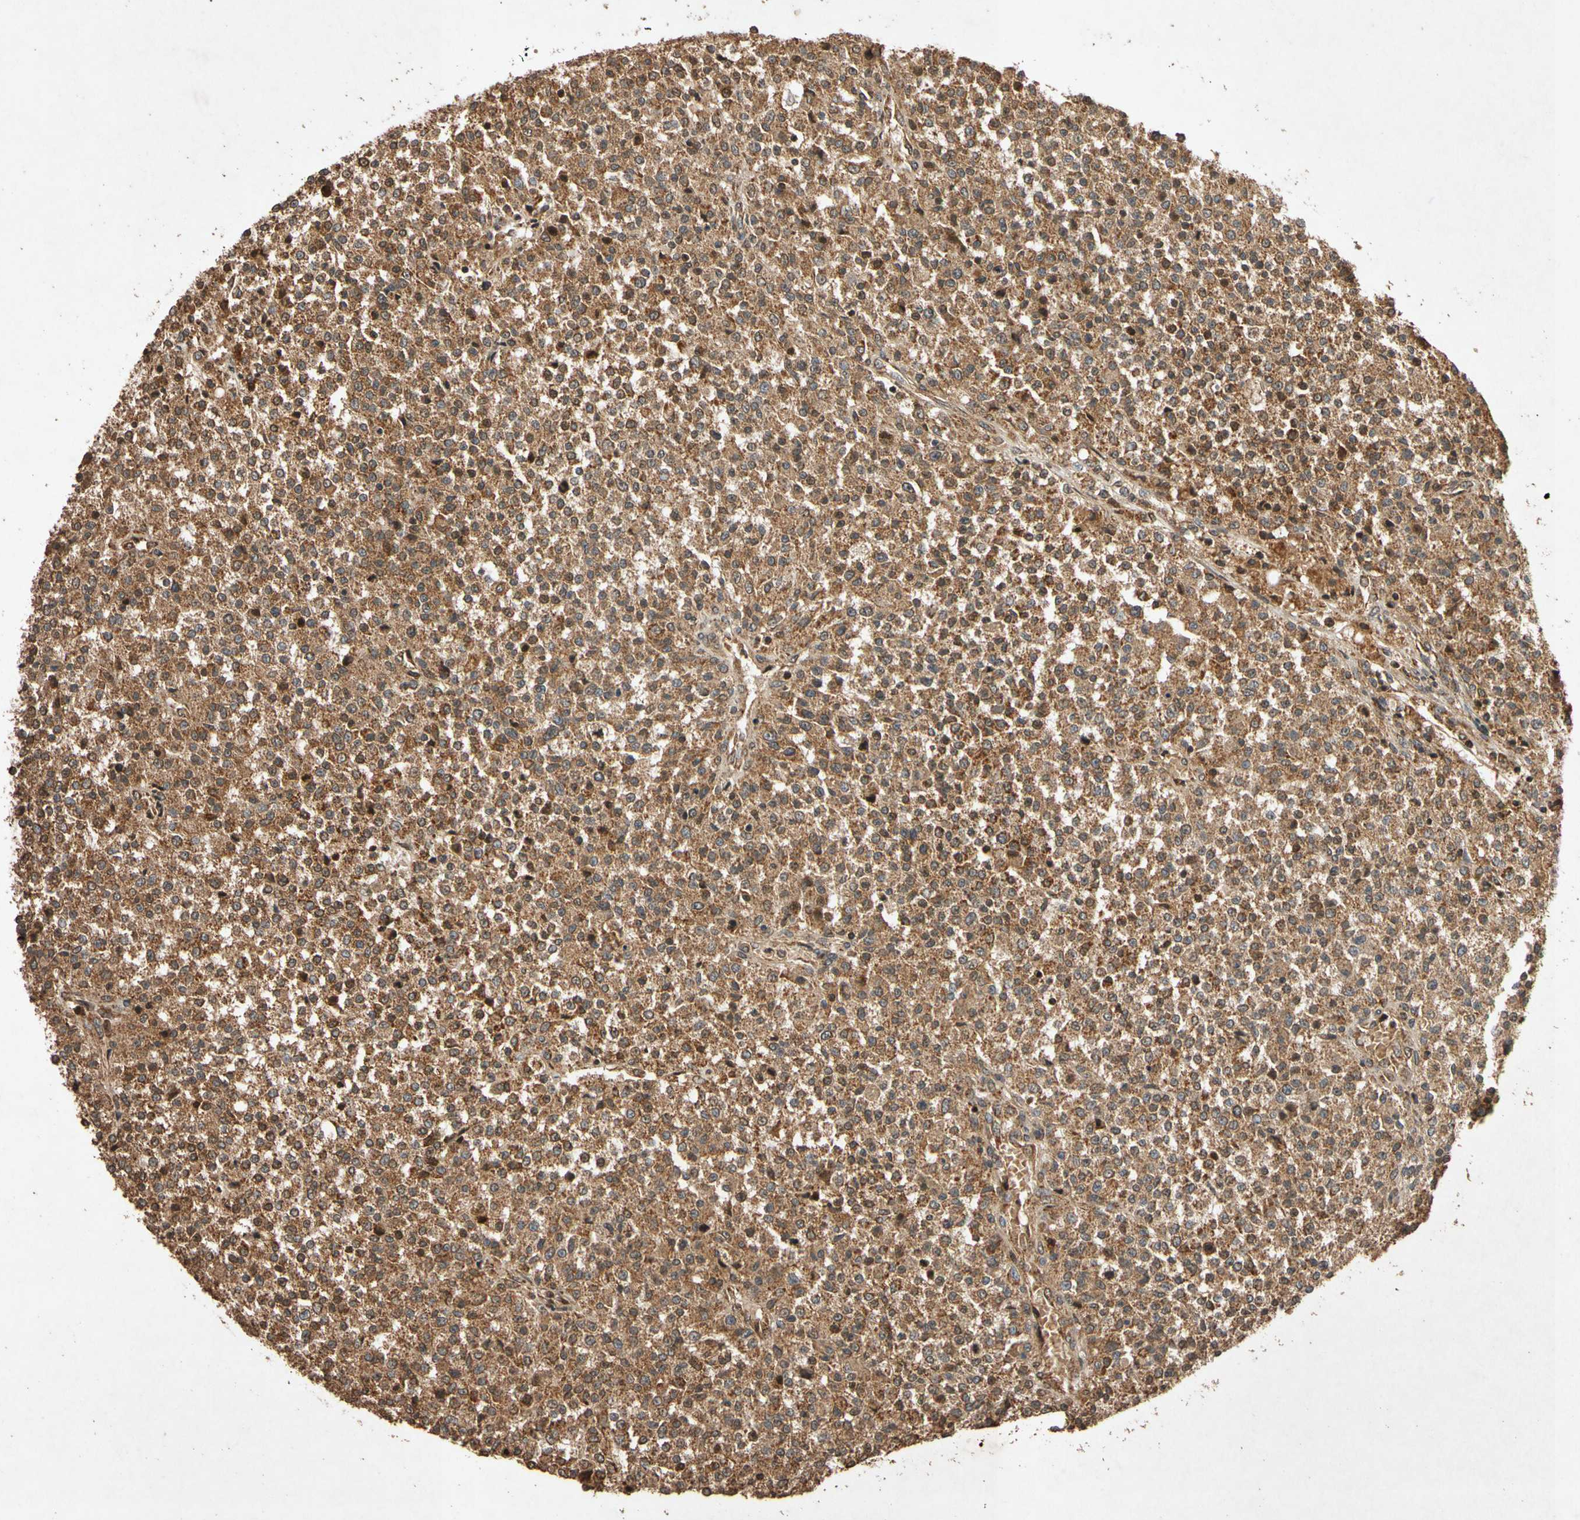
{"staining": {"intensity": "moderate", "quantity": ">75%", "location": "cytoplasmic/membranous"}, "tissue": "testis cancer", "cell_type": "Tumor cells", "image_type": "cancer", "snomed": [{"axis": "morphology", "description": "Seminoma, NOS"}, {"axis": "topography", "description": "Testis"}], "caption": "Seminoma (testis) stained for a protein shows moderate cytoplasmic/membranous positivity in tumor cells.", "gene": "TXN2", "patient": {"sex": "male", "age": 59}}